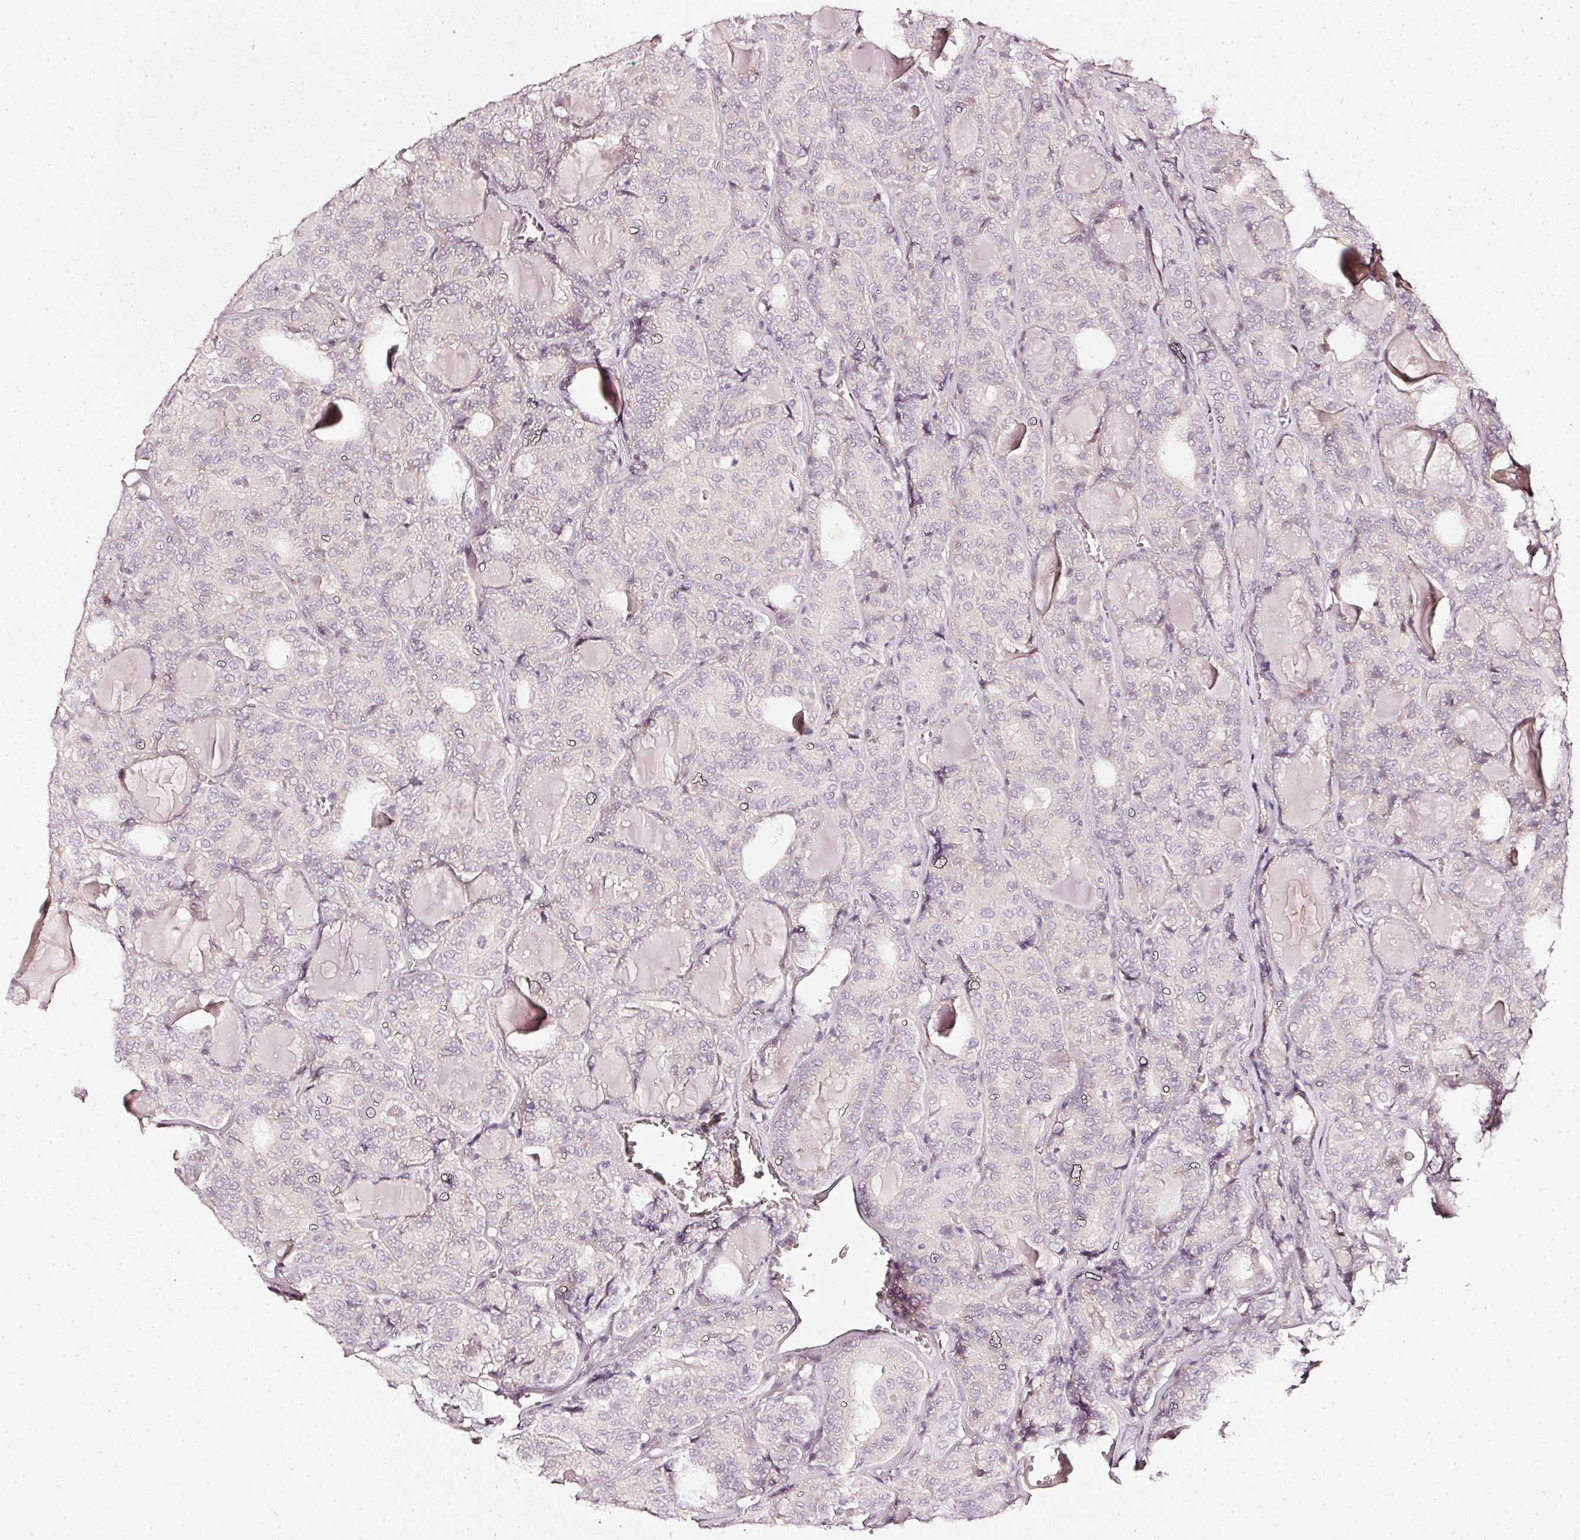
{"staining": {"intensity": "negative", "quantity": "none", "location": "none"}, "tissue": "thyroid cancer", "cell_type": "Tumor cells", "image_type": "cancer", "snomed": [{"axis": "morphology", "description": "Papillary adenocarcinoma, NOS"}, {"axis": "topography", "description": "Thyroid gland"}], "caption": "Tumor cells show no significant positivity in papillary adenocarcinoma (thyroid).", "gene": "CNP", "patient": {"sex": "female", "age": 72}}